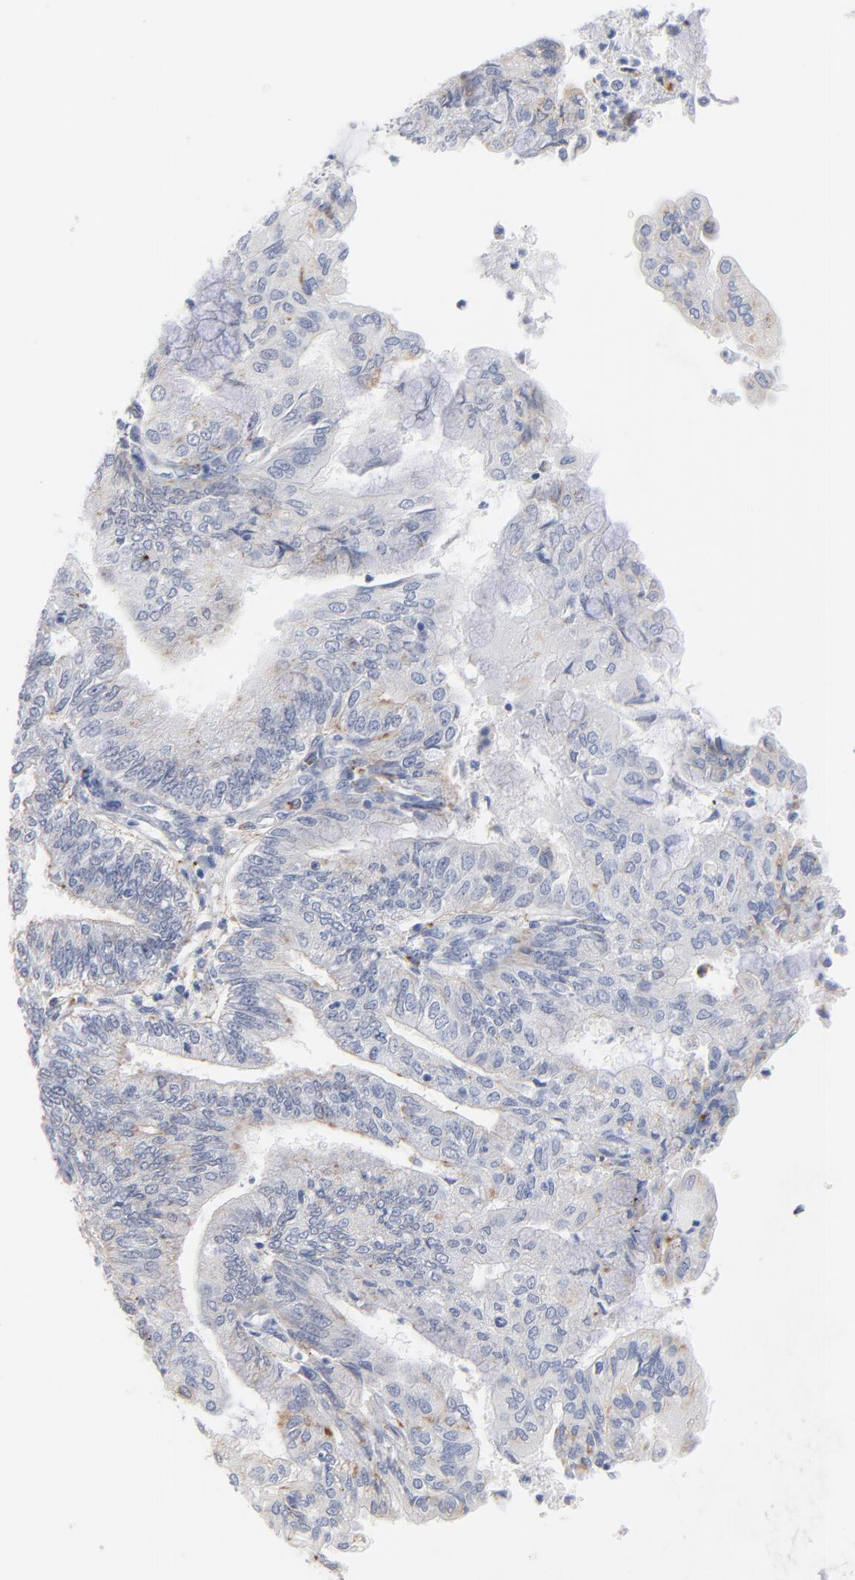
{"staining": {"intensity": "weak", "quantity": "25%-75%", "location": "cytoplasmic/membranous"}, "tissue": "endometrial cancer", "cell_type": "Tumor cells", "image_type": "cancer", "snomed": [{"axis": "morphology", "description": "Adenocarcinoma, NOS"}, {"axis": "topography", "description": "Endometrium"}], "caption": "Weak cytoplasmic/membranous staining is present in about 25%-75% of tumor cells in endometrial adenocarcinoma.", "gene": "LTBP2", "patient": {"sex": "female", "age": 59}}